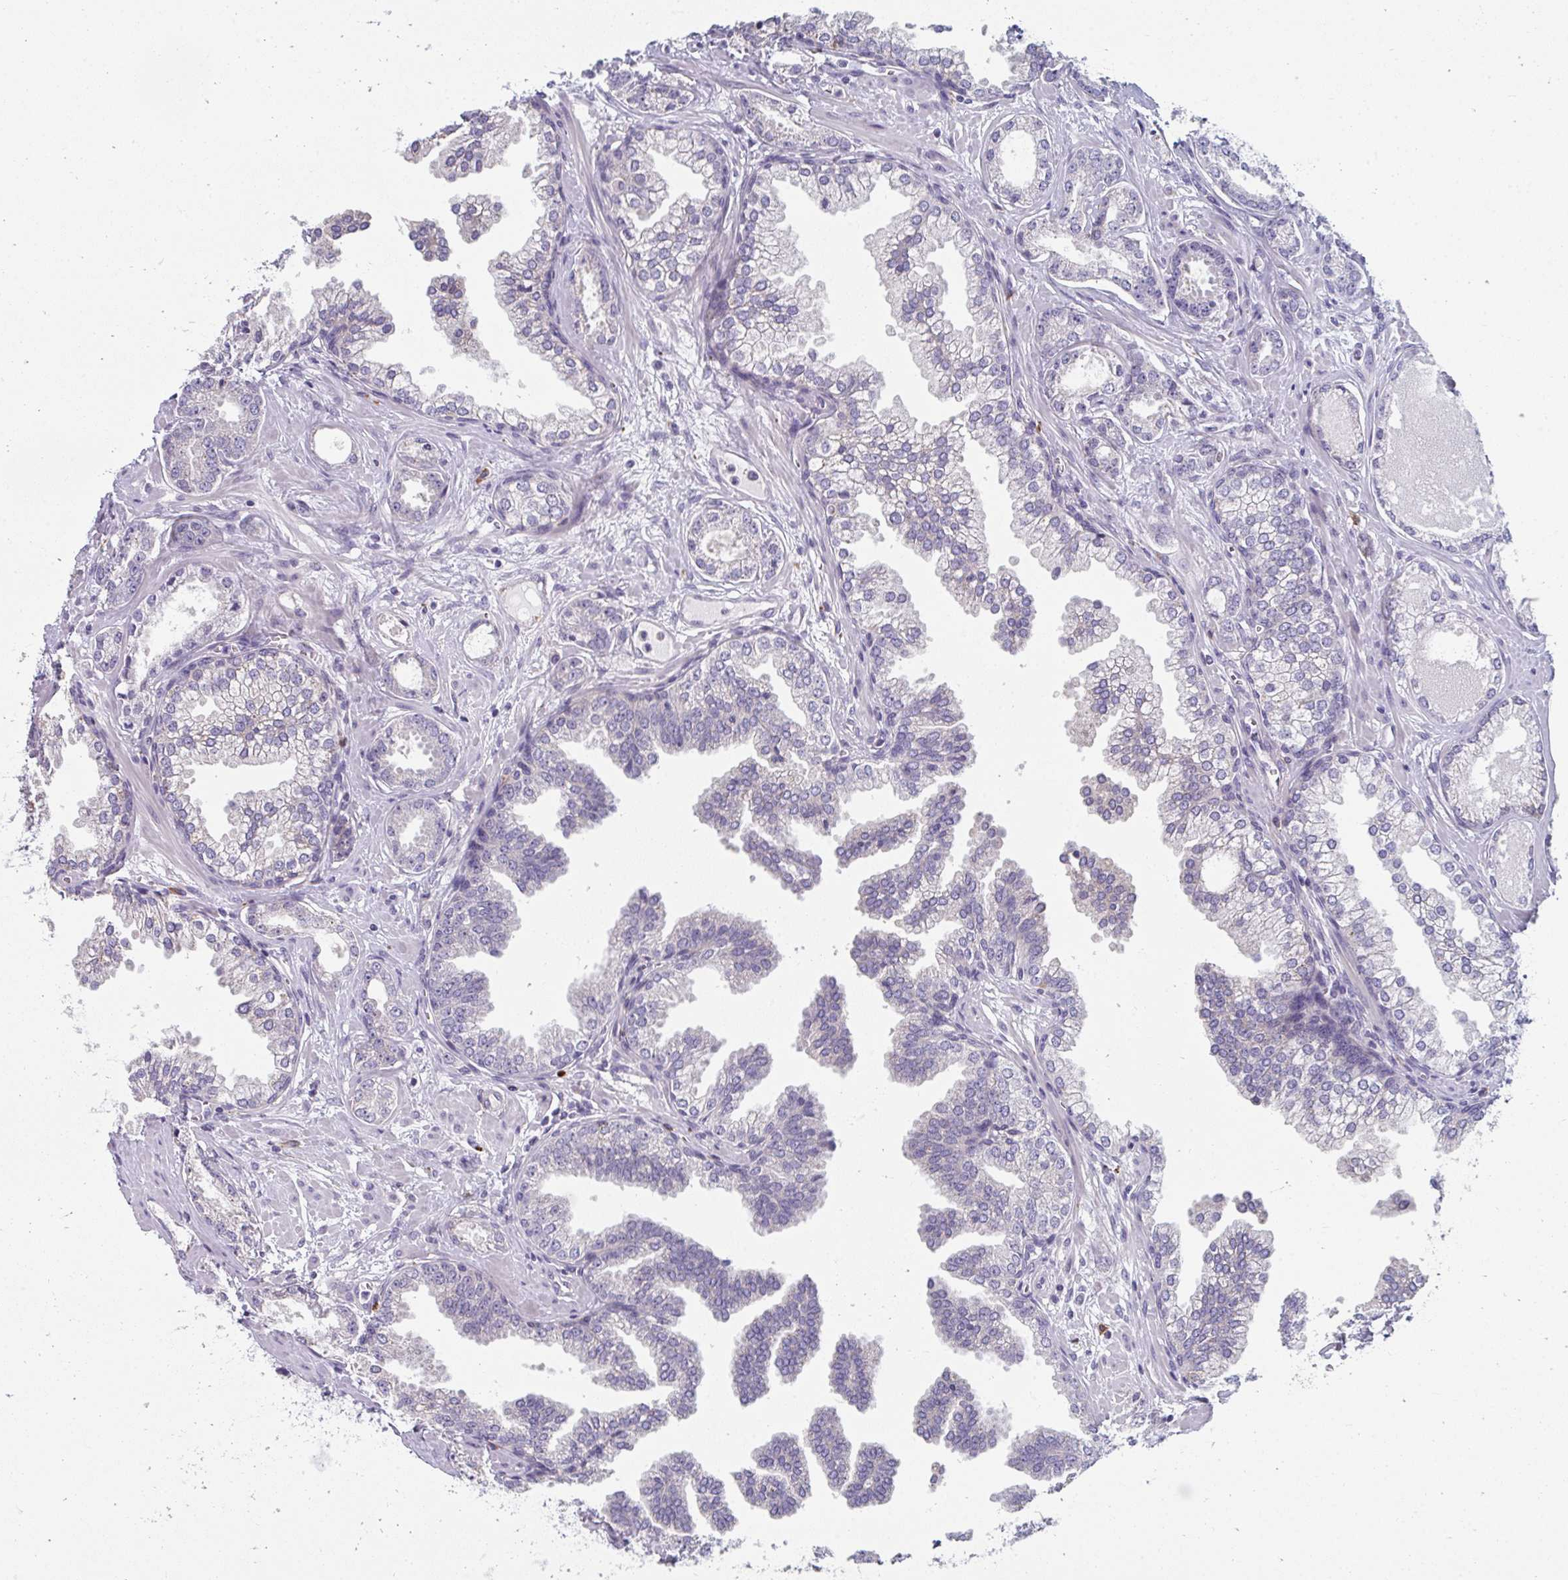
{"staining": {"intensity": "negative", "quantity": "none", "location": "none"}, "tissue": "prostate cancer", "cell_type": "Tumor cells", "image_type": "cancer", "snomed": [{"axis": "morphology", "description": "Adenocarcinoma, Medium grade"}, {"axis": "topography", "description": "Prostate"}], "caption": "A micrograph of human prostate cancer is negative for staining in tumor cells.", "gene": "EIF1AD", "patient": {"sex": "male", "age": 57}}